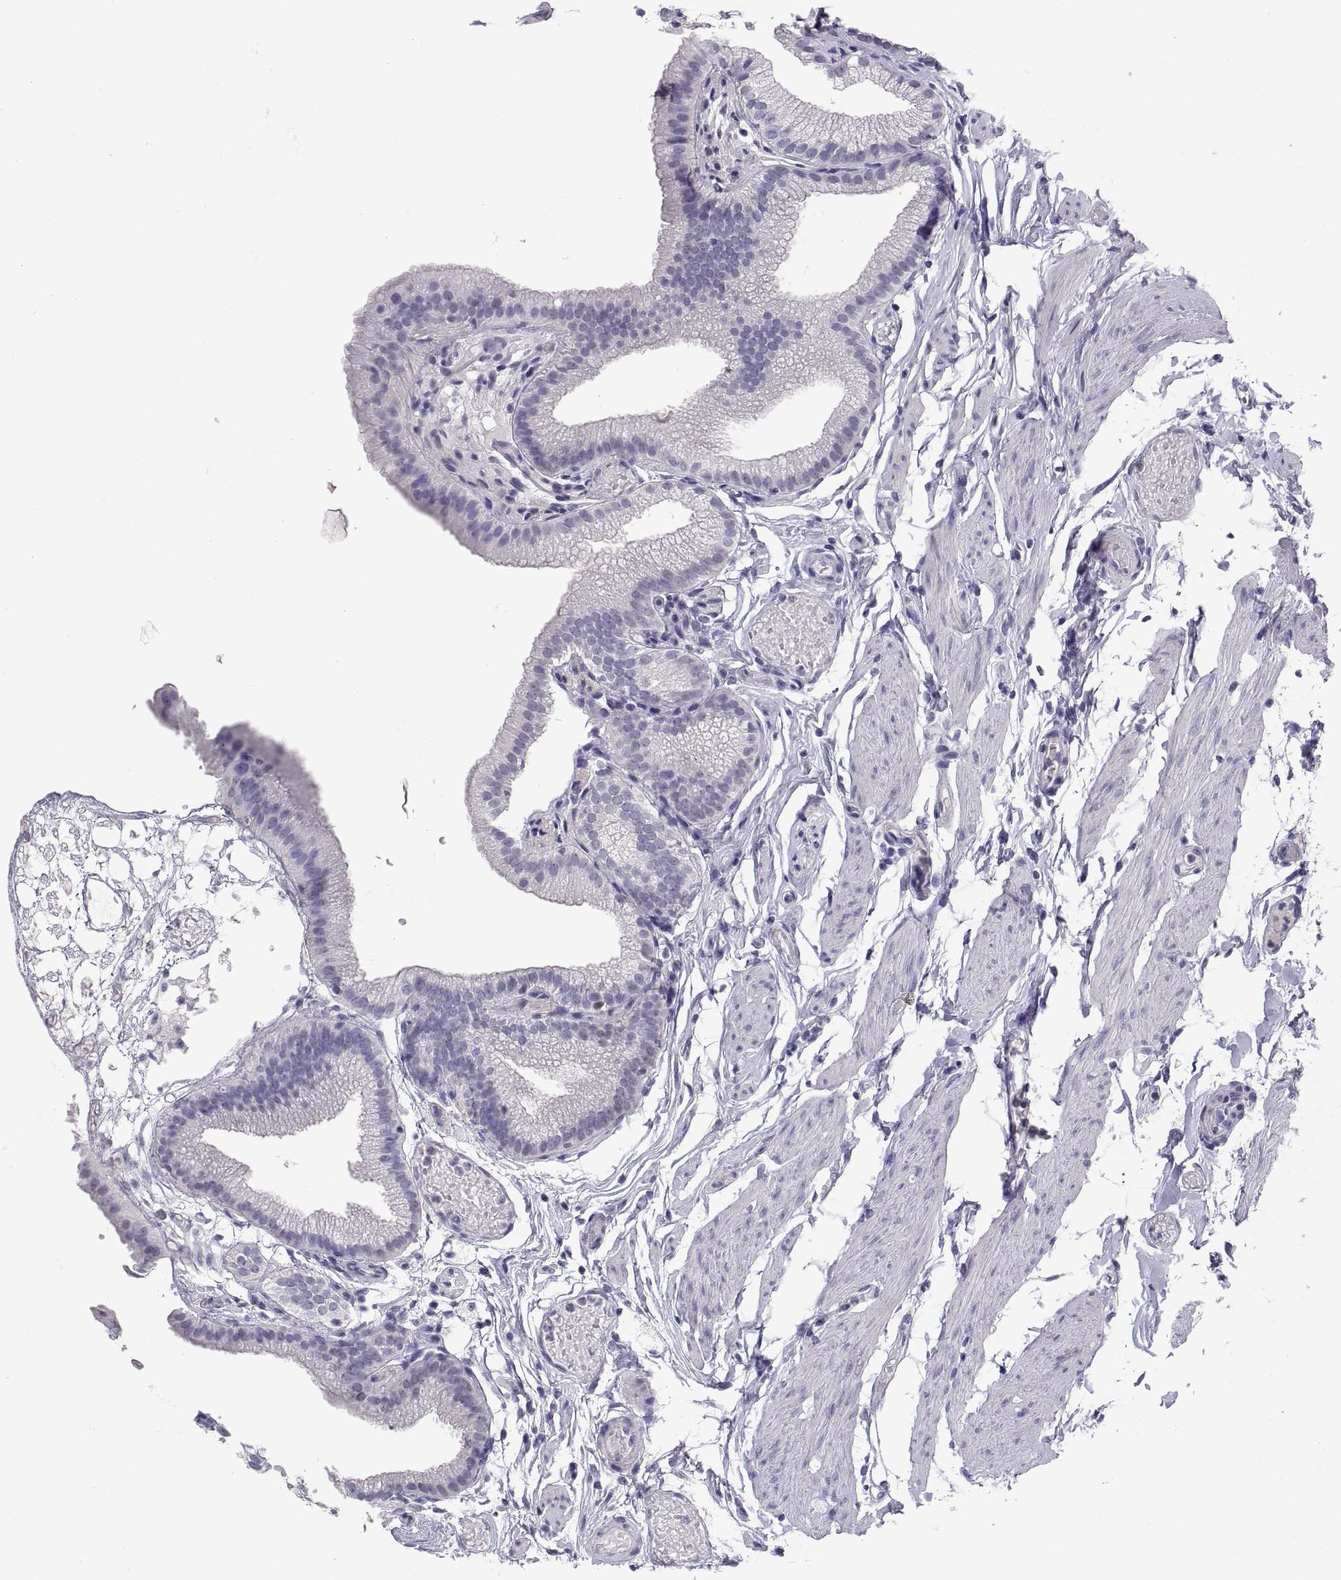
{"staining": {"intensity": "negative", "quantity": "none", "location": "none"}, "tissue": "gallbladder", "cell_type": "Glandular cells", "image_type": "normal", "snomed": [{"axis": "morphology", "description": "Normal tissue, NOS"}, {"axis": "topography", "description": "Gallbladder"}], "caption": "Immunohistochemistry (IHC) of normal gallbladder demonstrates no staining in glandular cells.", "gene": "TEX13A", "patient": {"sex": "female", "age": 45}}